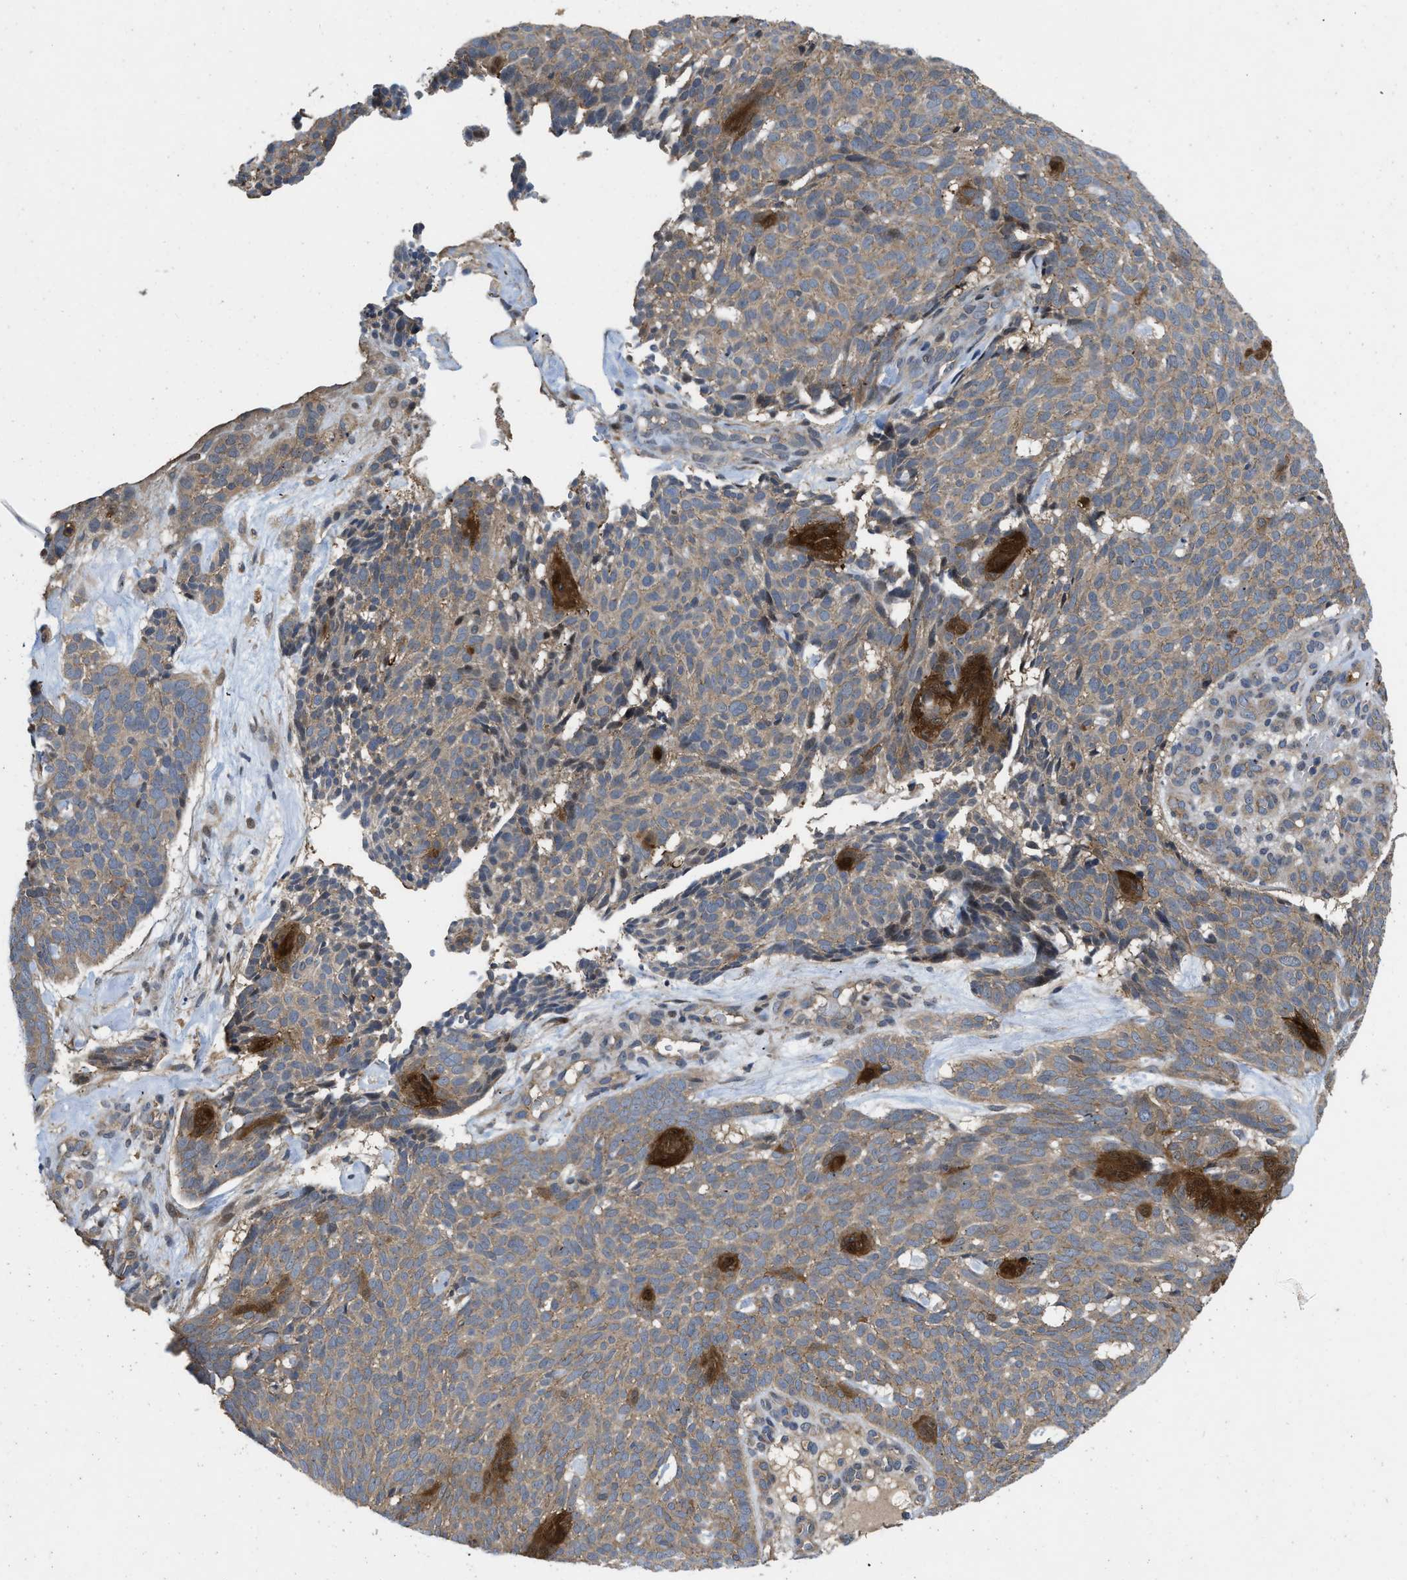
{"staining": {"intensity": "weak", "quantity": ">75%", "location": "cytoplasmic/membranous"}, "tissue": "skin cancer", "cell_type": "Tumor cells", "image_type": "cancer", "snomed": [{"axis": "morphology", "description": "Basal cell carcinoma"}, {"axis": "topography", "description": "Skin"}], "caption": "DAB (3,3'-diaminobenzidine) immunohistochemical staining of basal cell carcinoma (skin) shows weak cytoplasmic/membranous protein staining in approximately >75% of tumor cells. (brown staining indicates protein expression, while blue staining denotes nuclei).", "gene": "PRDM14", "patient": {"sex": "male", "age": 61}}